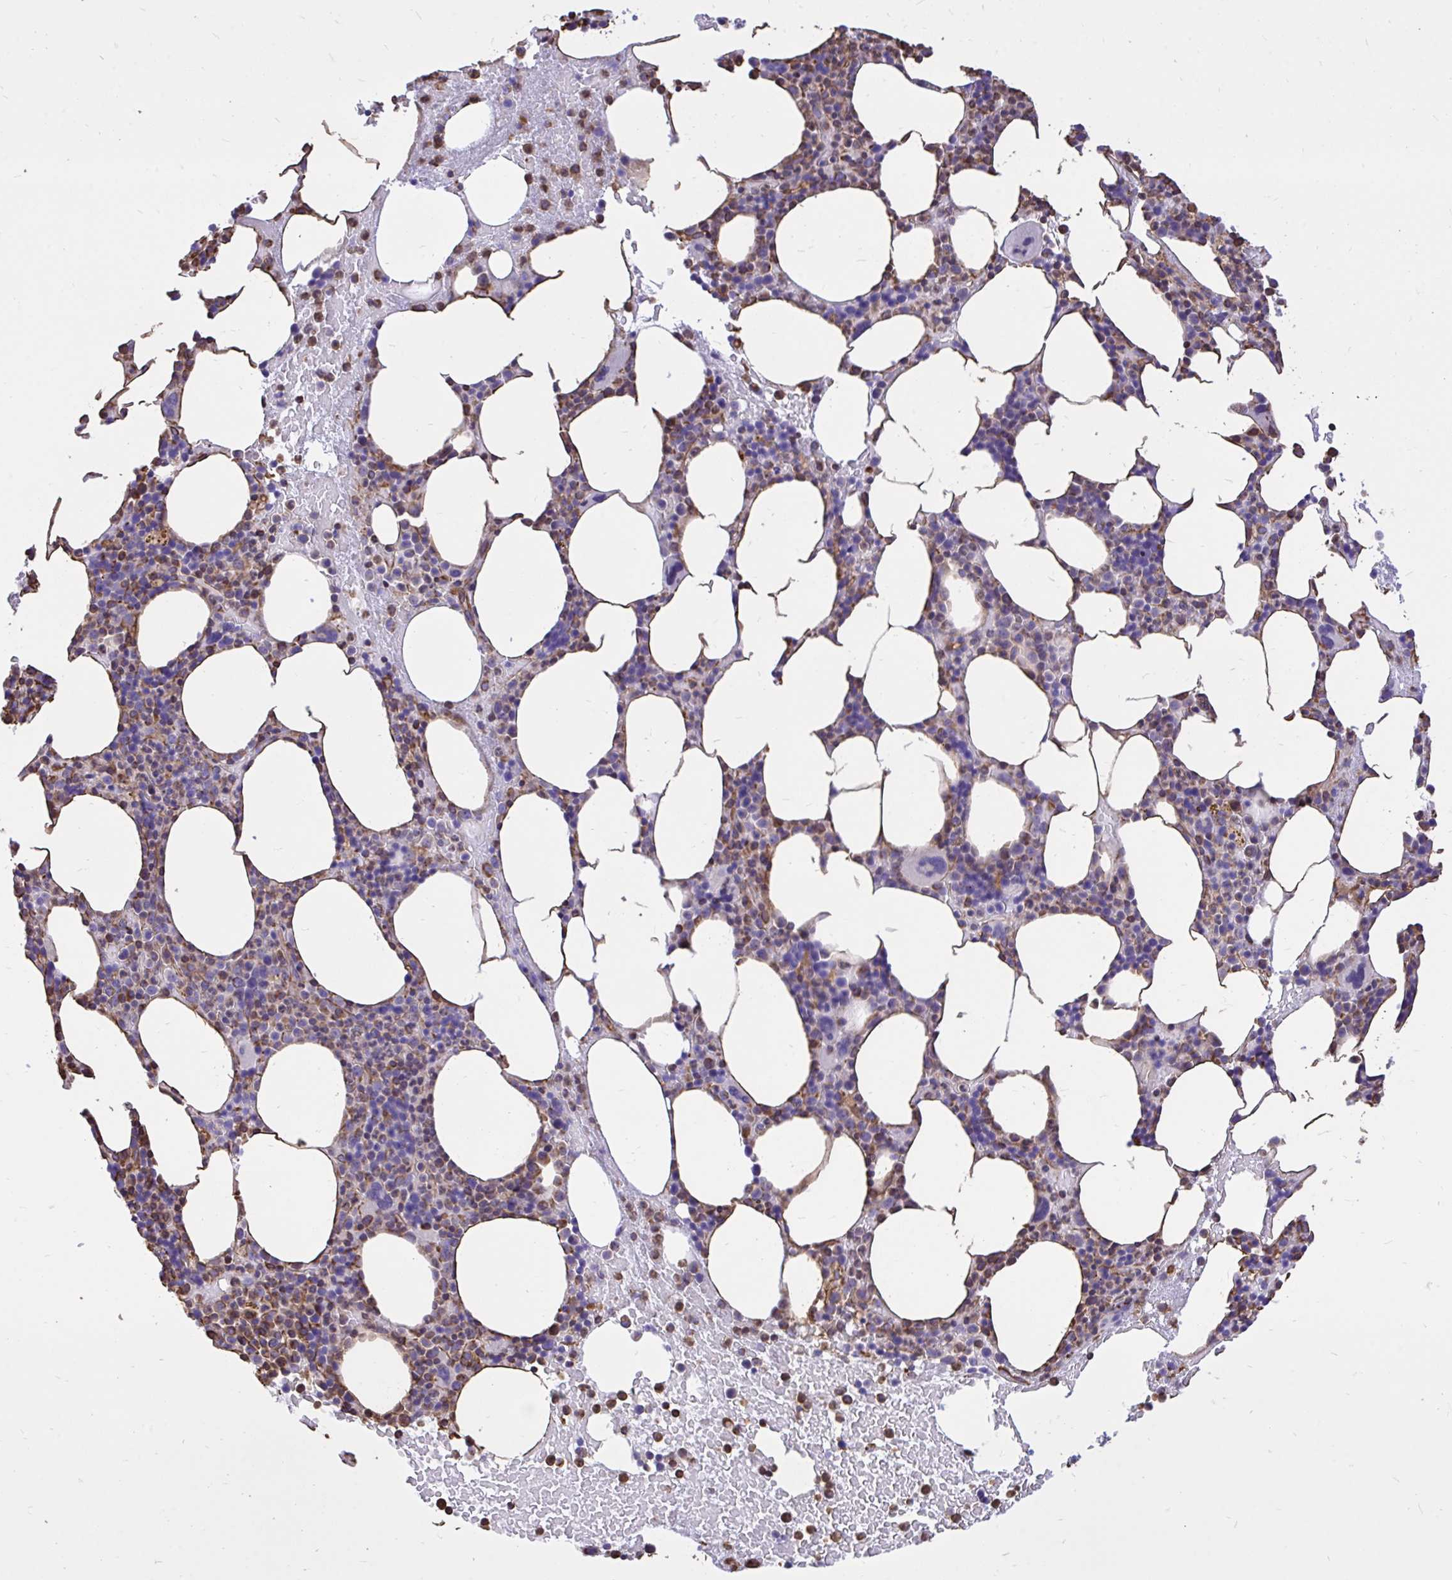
{"staining": {"intensity": "moderate", "quantity": "<25%", "location": "cytoplasmic/membranous"}, "tissue": "bone marrow", "cell_type": "Hematopoietic cells", "image_type": "normal", "snomed": [{"axis": "morphology", "description": "Normal tissue, NOS"}, {"axis": "topography", "description": "Bone marrow"}], "caption": "This photomicrograph exhibits immunohistochemistry (IHC) staining of benign human bone marrow, with low moderate cytoplasmic/membranous positivity in approximately <25% of hematopoietic cells.", "gene": "RNF103", "patient": {"sex": "female", "age": 62}}